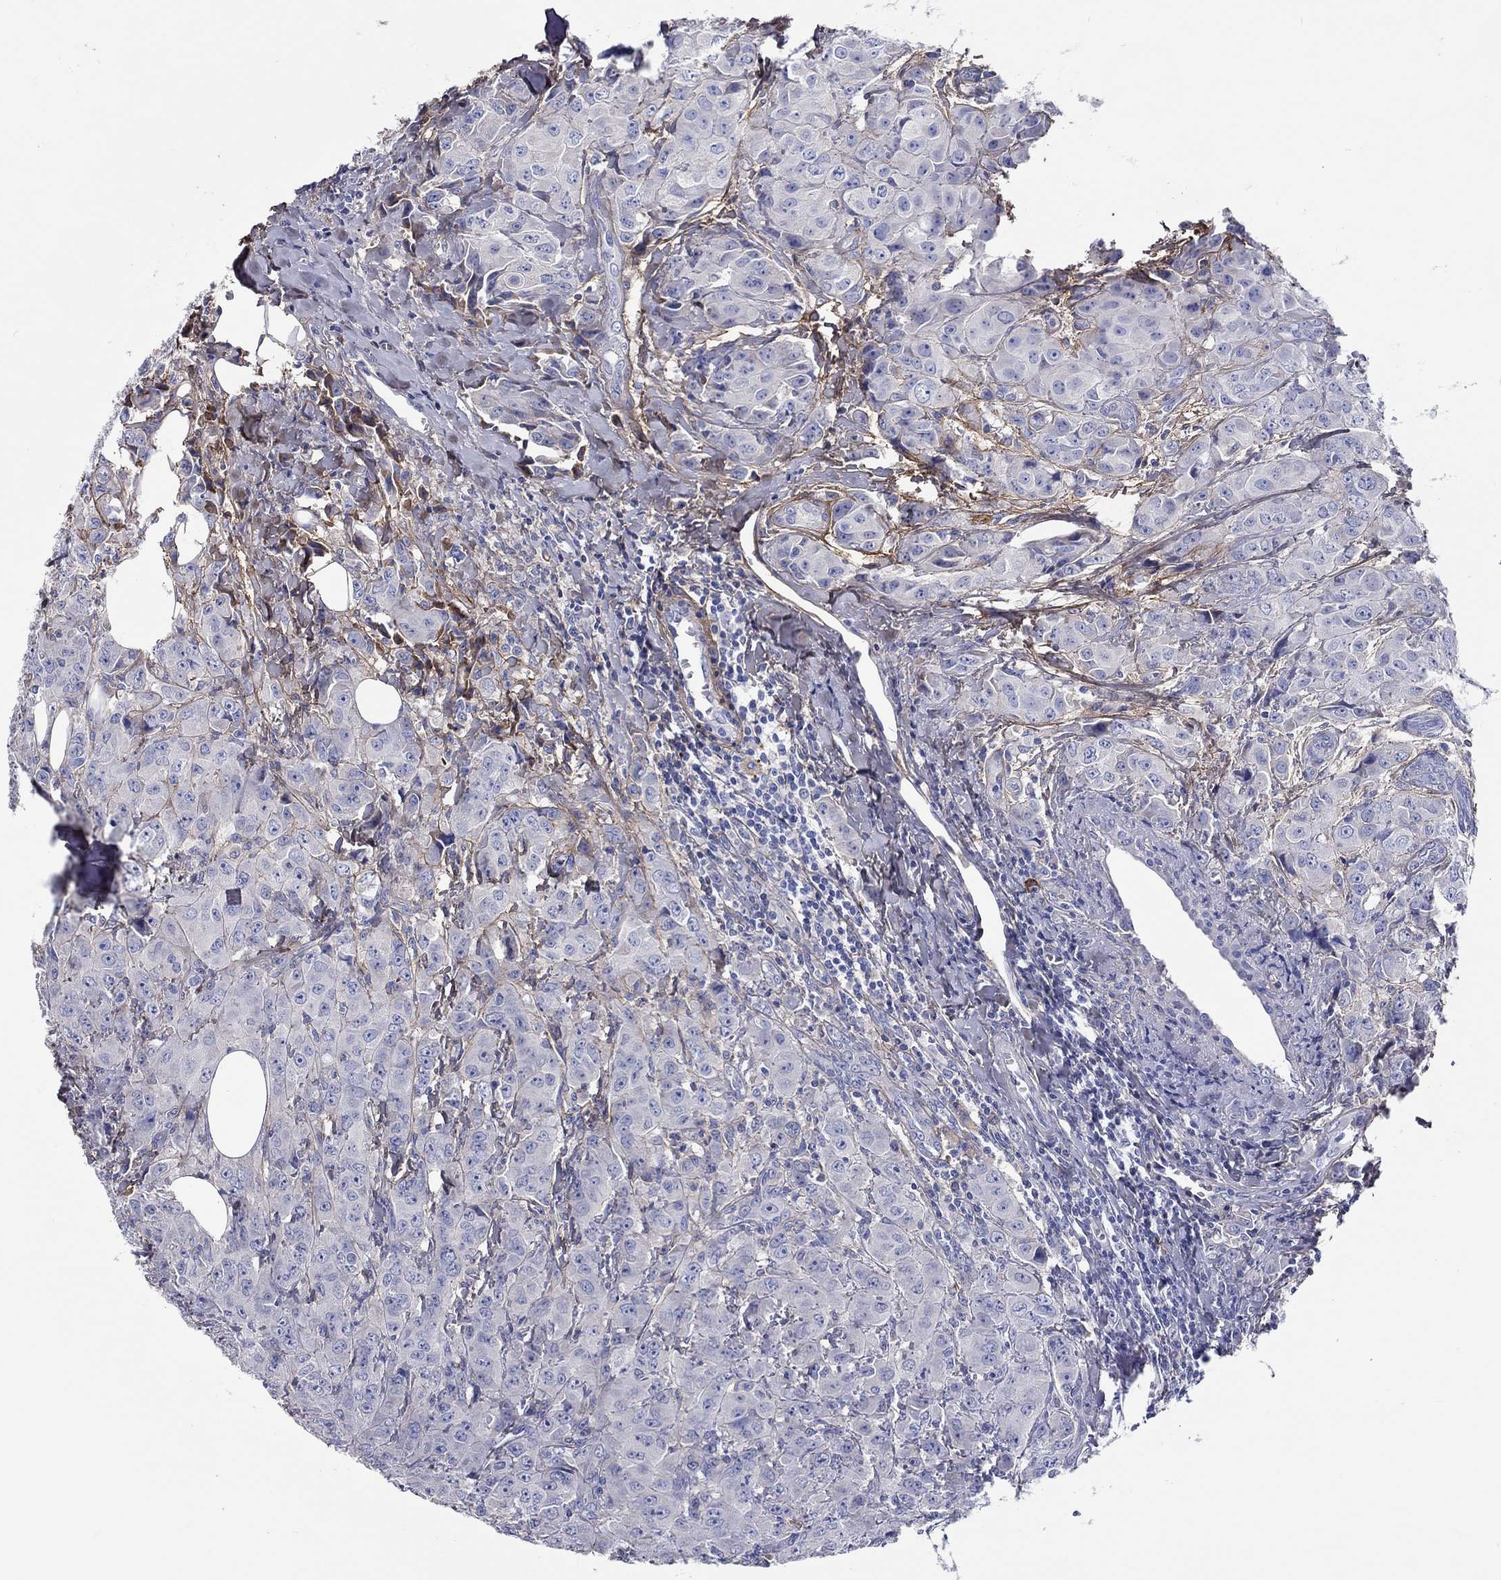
{"staining": {"intensity": "negative", "quantity": "none", "location": "none"}, "tissue": "breast cancer", "cell_type": "Tumor cells", "image_type": "cancer", "snomed": [{"axis": "morphology", "description": "Duct carcinoma"}, {"axis": "topography", "description": "Breast"}], "caption": "An IHC image of infiltrating ductal carcinoma (breast) is shown. There is no staining in tumor cells of infiltrating ductal carcinoma (breast).", "gene": "TGFBI", "patient": {"sex": "female", "age": 43}}